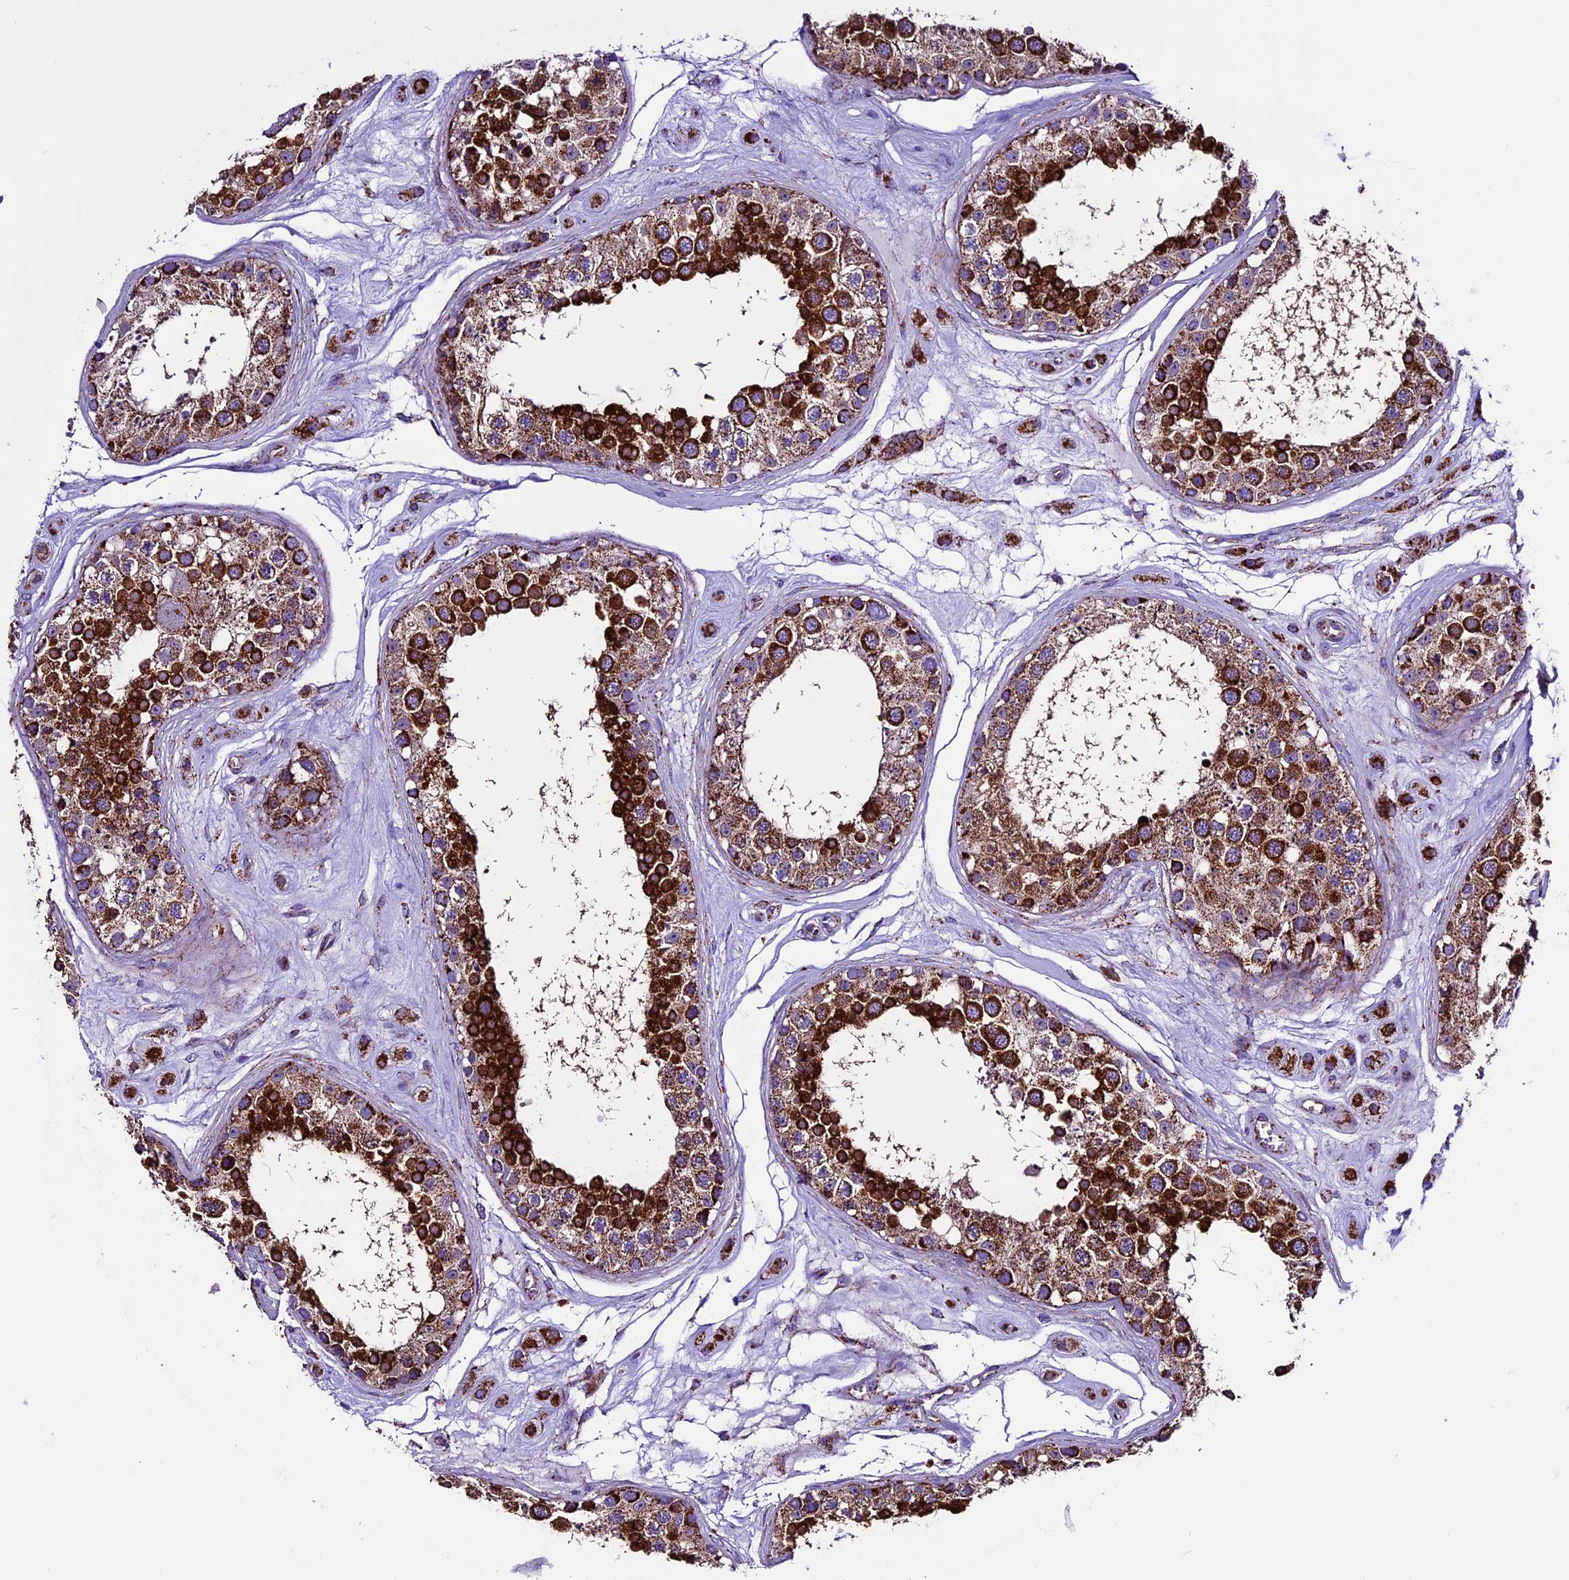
{"staining": {"intensity": "strong", "quantity": ">75%", "location": "cytoplasmic/membranous"}, "tissue": "testis", "cell_type": "Cells in seminiferous ducts", "image_type": "normal", "snomed": [{"axis": "morphology", "description": "Normal tissue, NOS"}, {"axis": "topography", "description": "Testis"}], "caption": "Immunohistochemical staining of unremarkable testis reveals high levels of strong cytoplasmic/membranous positivity in approximately >75% of cells in seminiferous ducts.", "gene": "CX3CL1", "patient": {"sex": "male", "age": 25}}